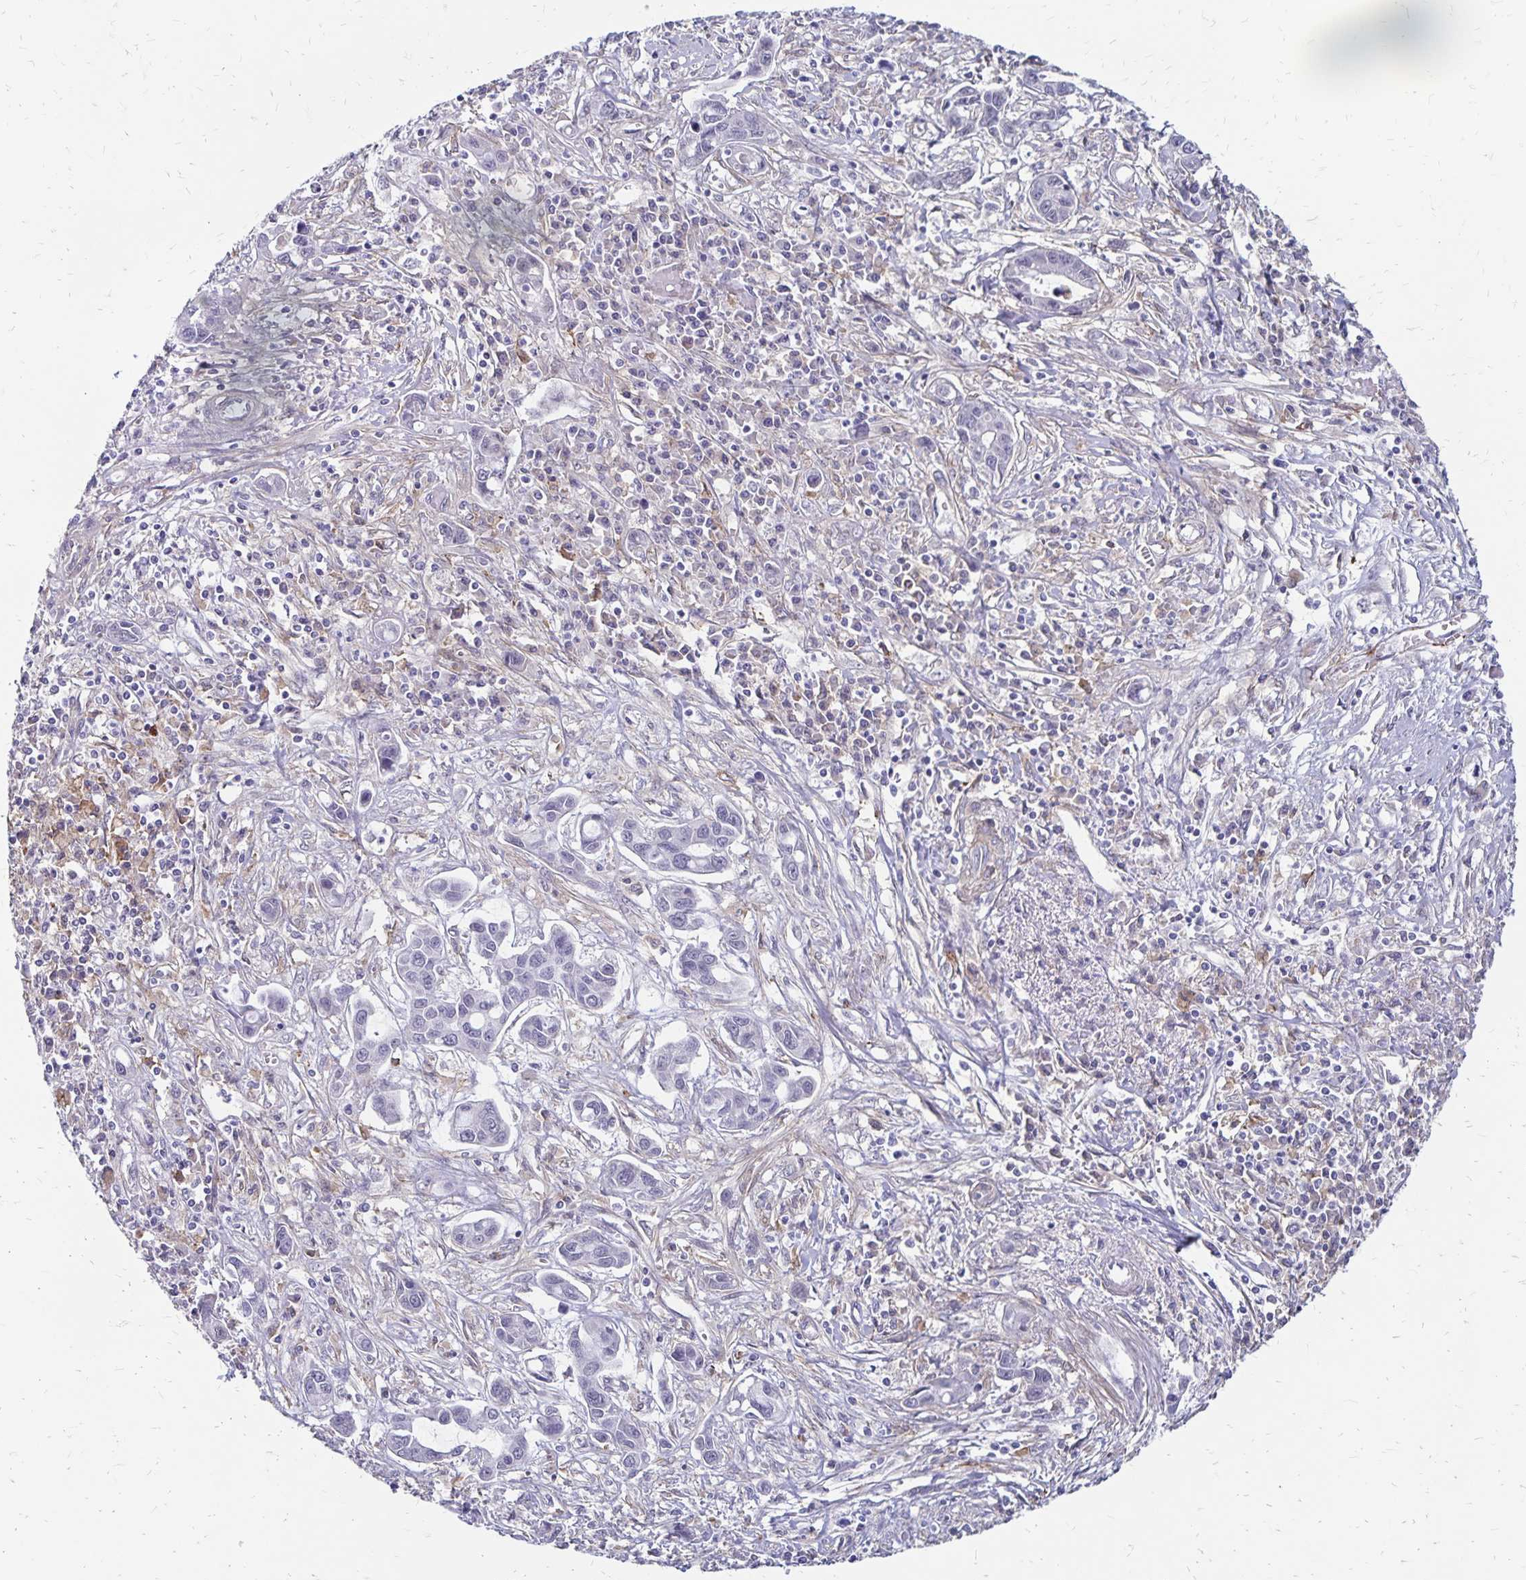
{"staining": {"intensity": "negative", "quantity": "none", "location": "none"}, "tissue": "liver cancer", "cell_type": "Tumor cells", "image_type": "cancer", "snomed": [{"axis": "morphology", "description": "Cholangiocarcinoma"}, {"axis": "topography", "description": "Liver"}], "caption": "An image of liver cancer stained for a protein shows no brown staining in tumor cells.", "gene": "TNS3", "patient": {"sex": "male", "age": 58}}